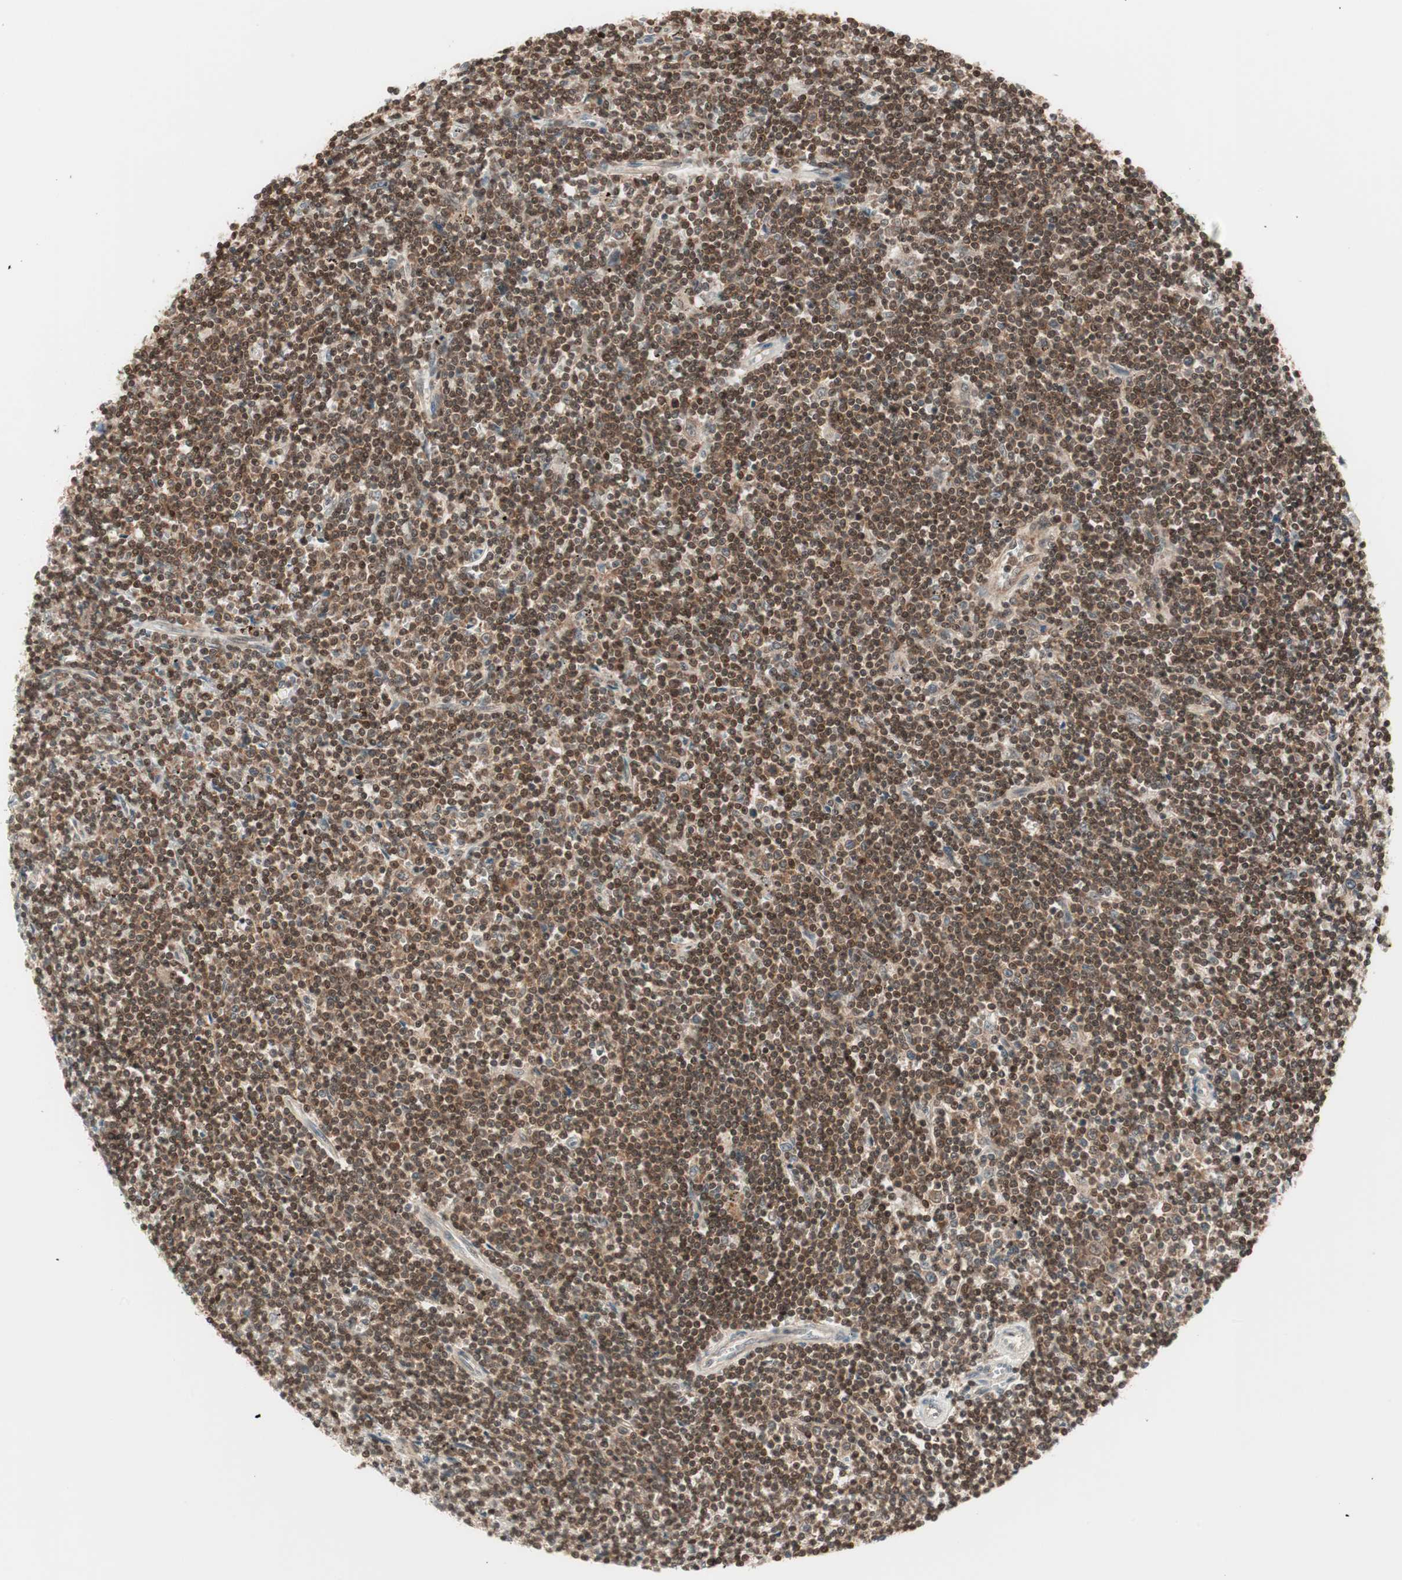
{"staining": {"intensity": "moderate", "quantity": ">75%", "location": "nuclear"}, "tissue": "lymphoma", "cell_type": "Tumor cells", "image_type": "cancer", "snomed": [{"axis": "morphology", "description": "Malignant lymphoma, non-Hodgkin's type, Low grade"}, {"axis": "topography", "description": "Spleen"}], "caption": "Immunohistochemistry (IHC) image of neoplastic tissue: lymphoma stained using IHC shows medium levels of moderate protein expression localized specifically in the nuclear of tumor cells, appearing as a nuclear brown color.", "gene": "UBE2I", "patient": {"sex": "male", "age": 76}}